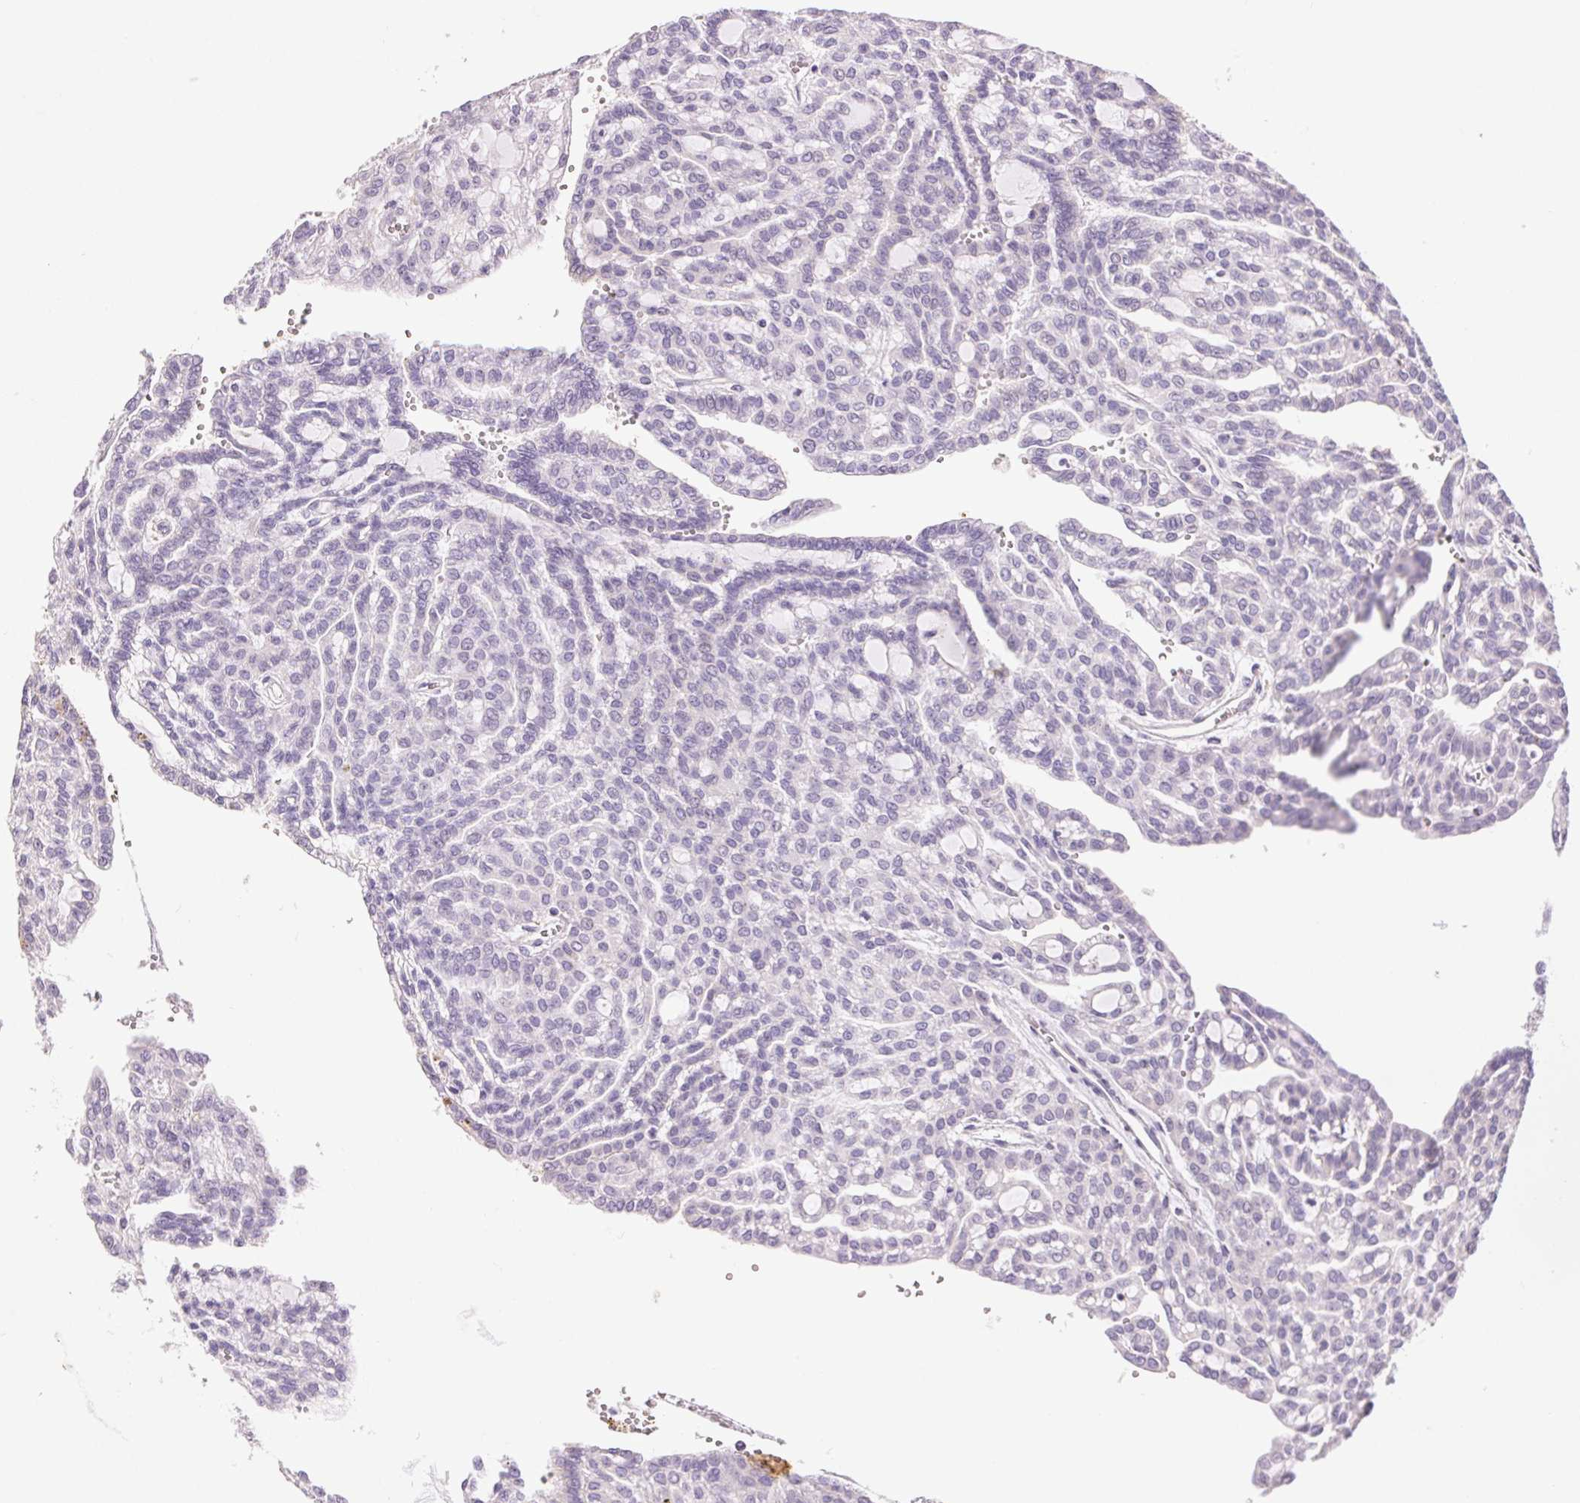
{"staining": {"intensity": "negative", "quantity": "none", "location": "none"}, "tissue": "renal cancer", "cell_type": "Tumor cells", "image_type": "cancer", "snomed": [{"axis": "morphology", "description": "Adenocarcinoma, NOS"}, {"axis": "topography", "description": "Kidney"}], "caption": "Tumor cells are negative for brown protein staining in renal cancer (adenocarcinoma).", "gene": "GYG2", "patient": {"sex": "male", "age": 63}}